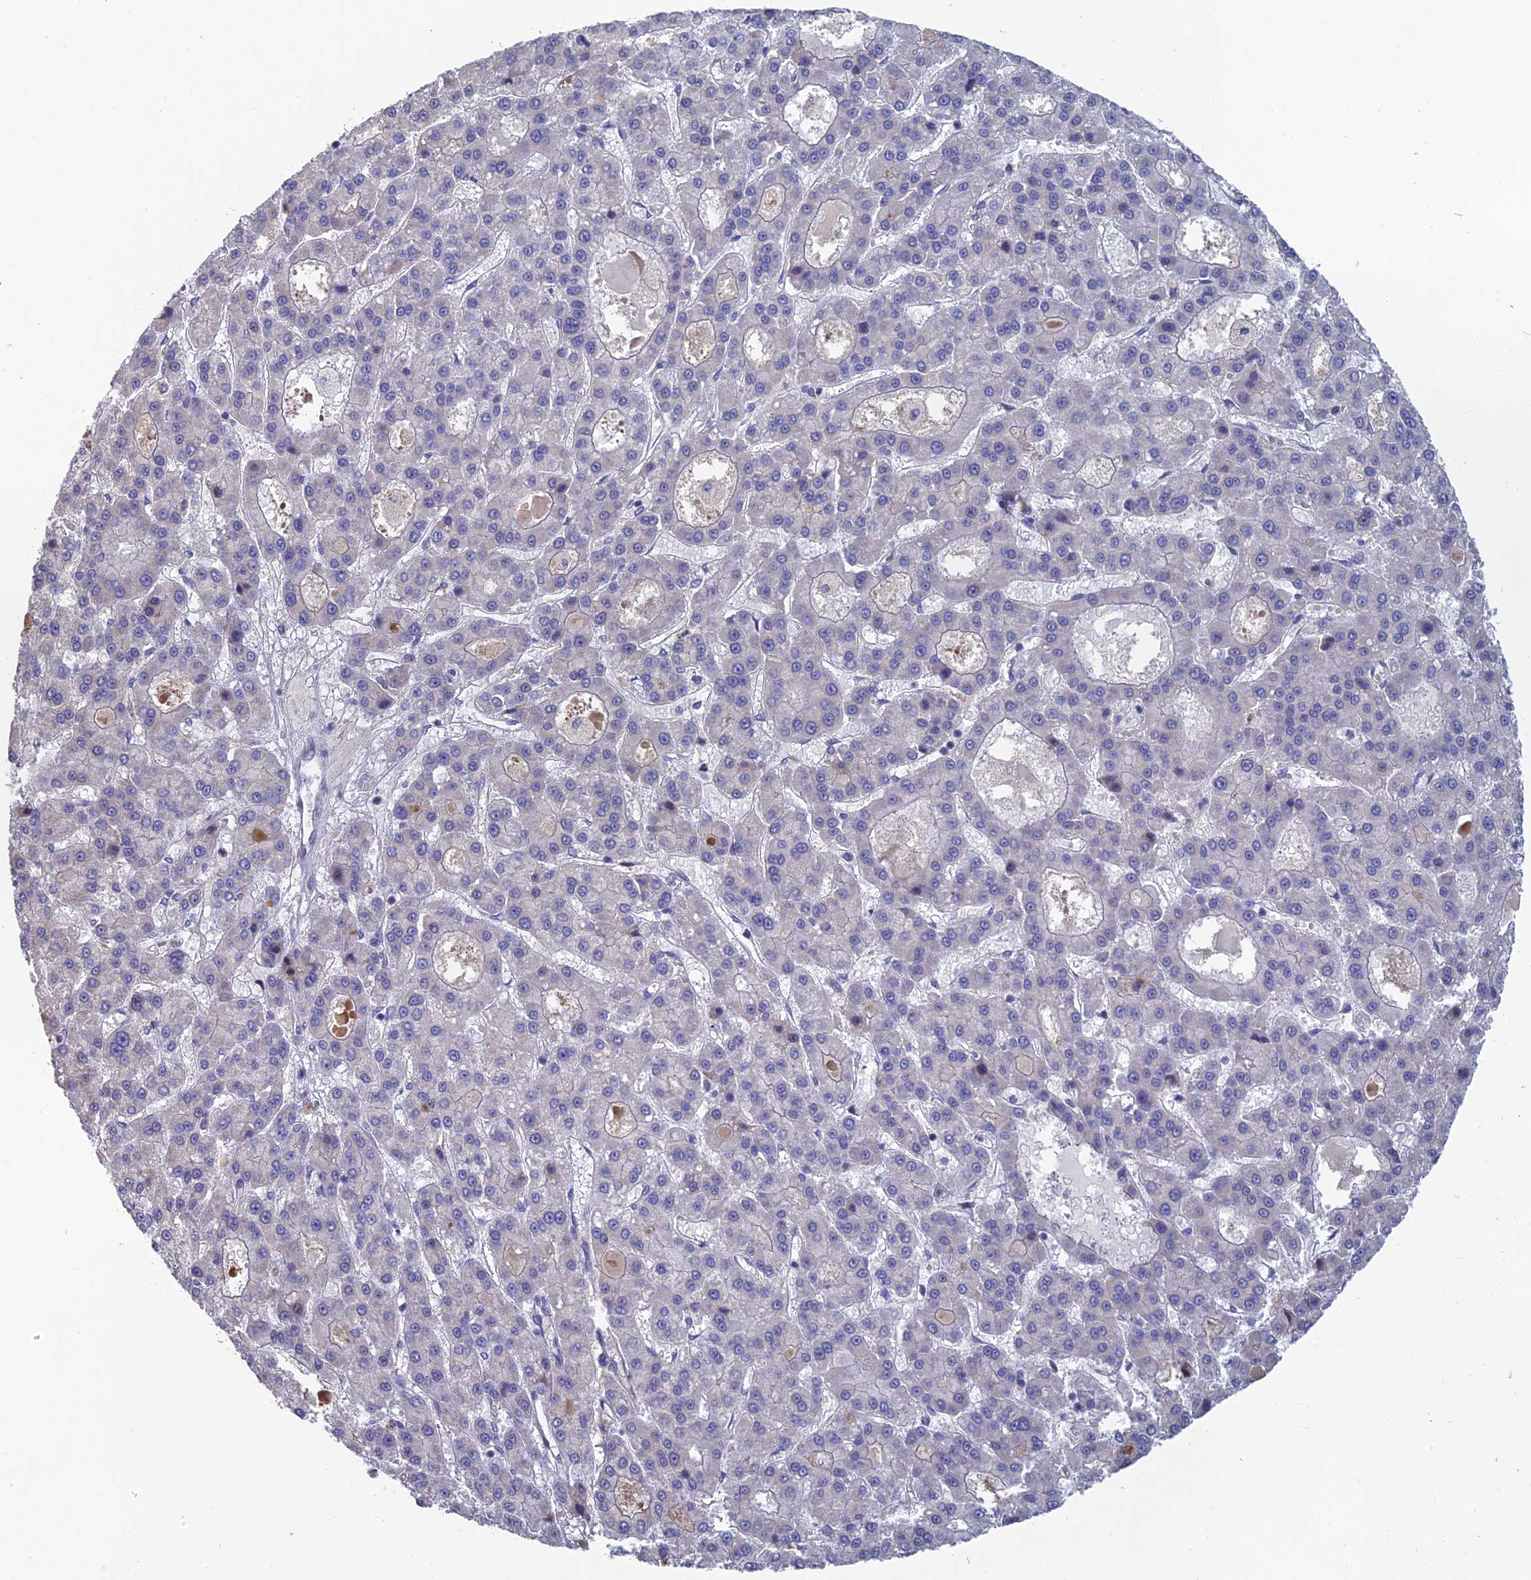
{"staining": {"intensity": "negative", "quantity": "none", "location": "none"}, "tissue": "liver cancer", "cell_type": "Tumor cells", "image_type": "cancer", "snomed": [{"axis": "morphology", "description": "Carcinoma, Hepatocellular, NOS"}, {"axis": "topography", "description": "Liver"}], "caption": "A micrograph of liver cancer stained for a protein exhibits no brown staining in tumor cells. (Brightfield microscopy of DAB (3,3'-diaminobenzidine) IHC at high magnification).", "gene": "USP37", "patient": {"sex": "male", "age": 70}}